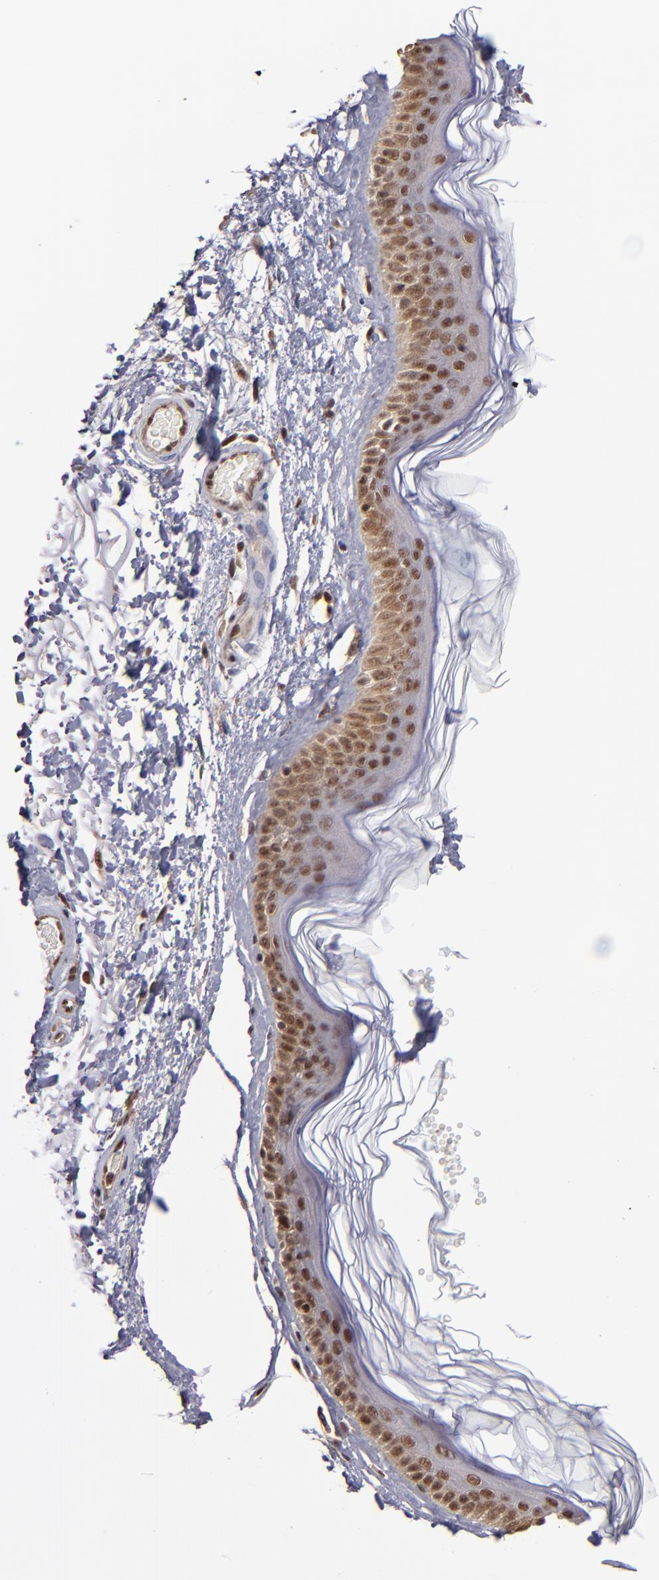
{"staining": {"intensity": "moderate", "quantity": ">75%", "location": "nuclear"}, "tissue": "skin", "cell_type": "Fibroblasts", "image_type": "normal", "snomed": [{"axis": "morphology", "description": "Normal tissue, NOS"}, {"axis": "topography", "description": "Skin"}], "caption": "Skin stained for a protein demonstrates moderate nuclear positivity in fibroblasts. Ihc stains the protein of interest in brown and the nuclei are stained blue.", "gene": "TERF2", "patient": {"sex": "male", "age": 63}}